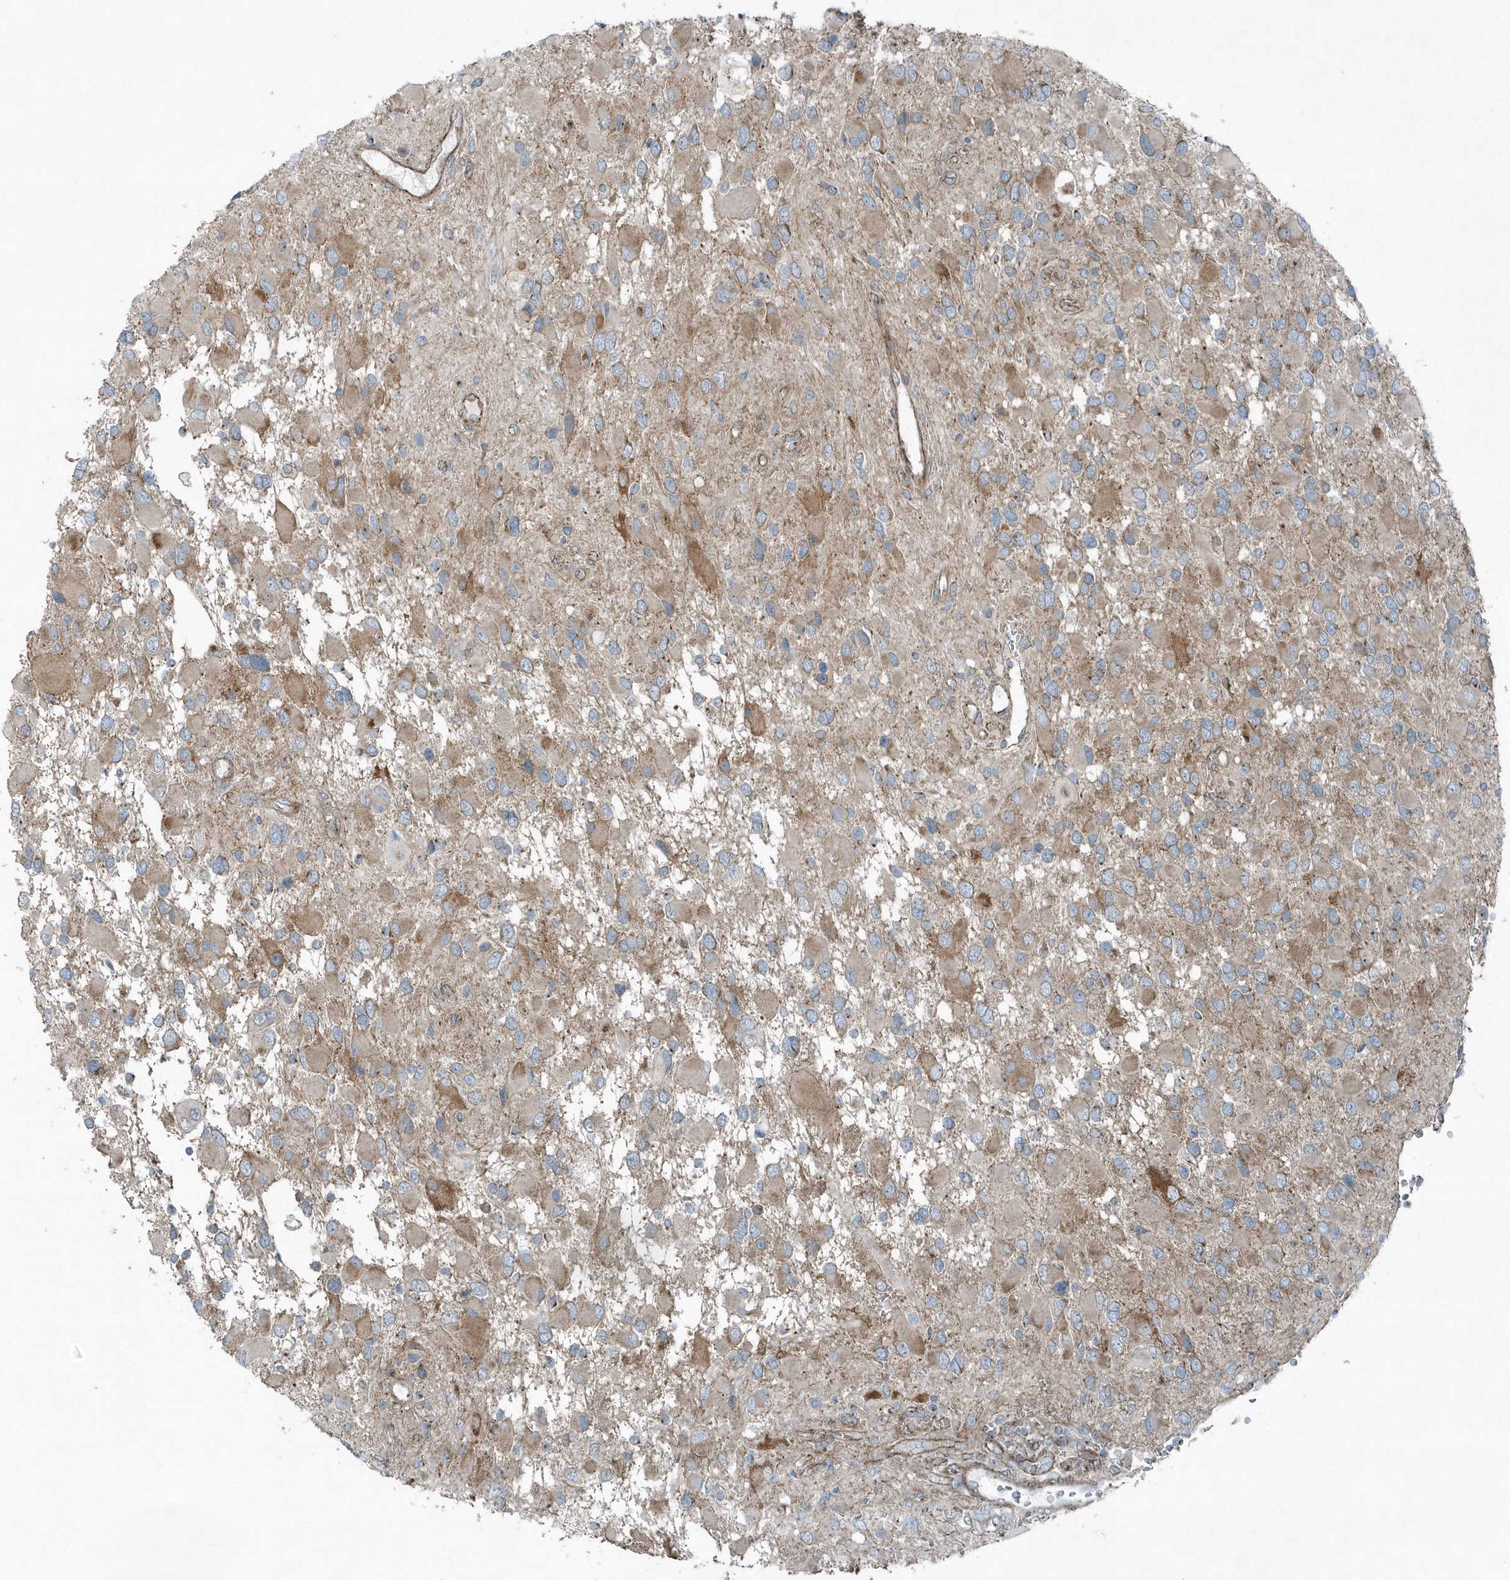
{"staining": {"intensity": "weak", "quantity": "<25%", "location": "cytoplasmic/membranous"}, "tissue": "glioma", "cell_type": "Tumor cells", "image_type": "cancer", "snomed": [{"axis": "morphology", "description": "Glioma, malignant, High grade"}, {"axis": "topography", "description": "Brain"}], "caption": "Tumor cells are negative for protein expression in human high-grade glioma (malignant).", "gene": "GCC2", "patient": {"sex": "male", "age": 53}}